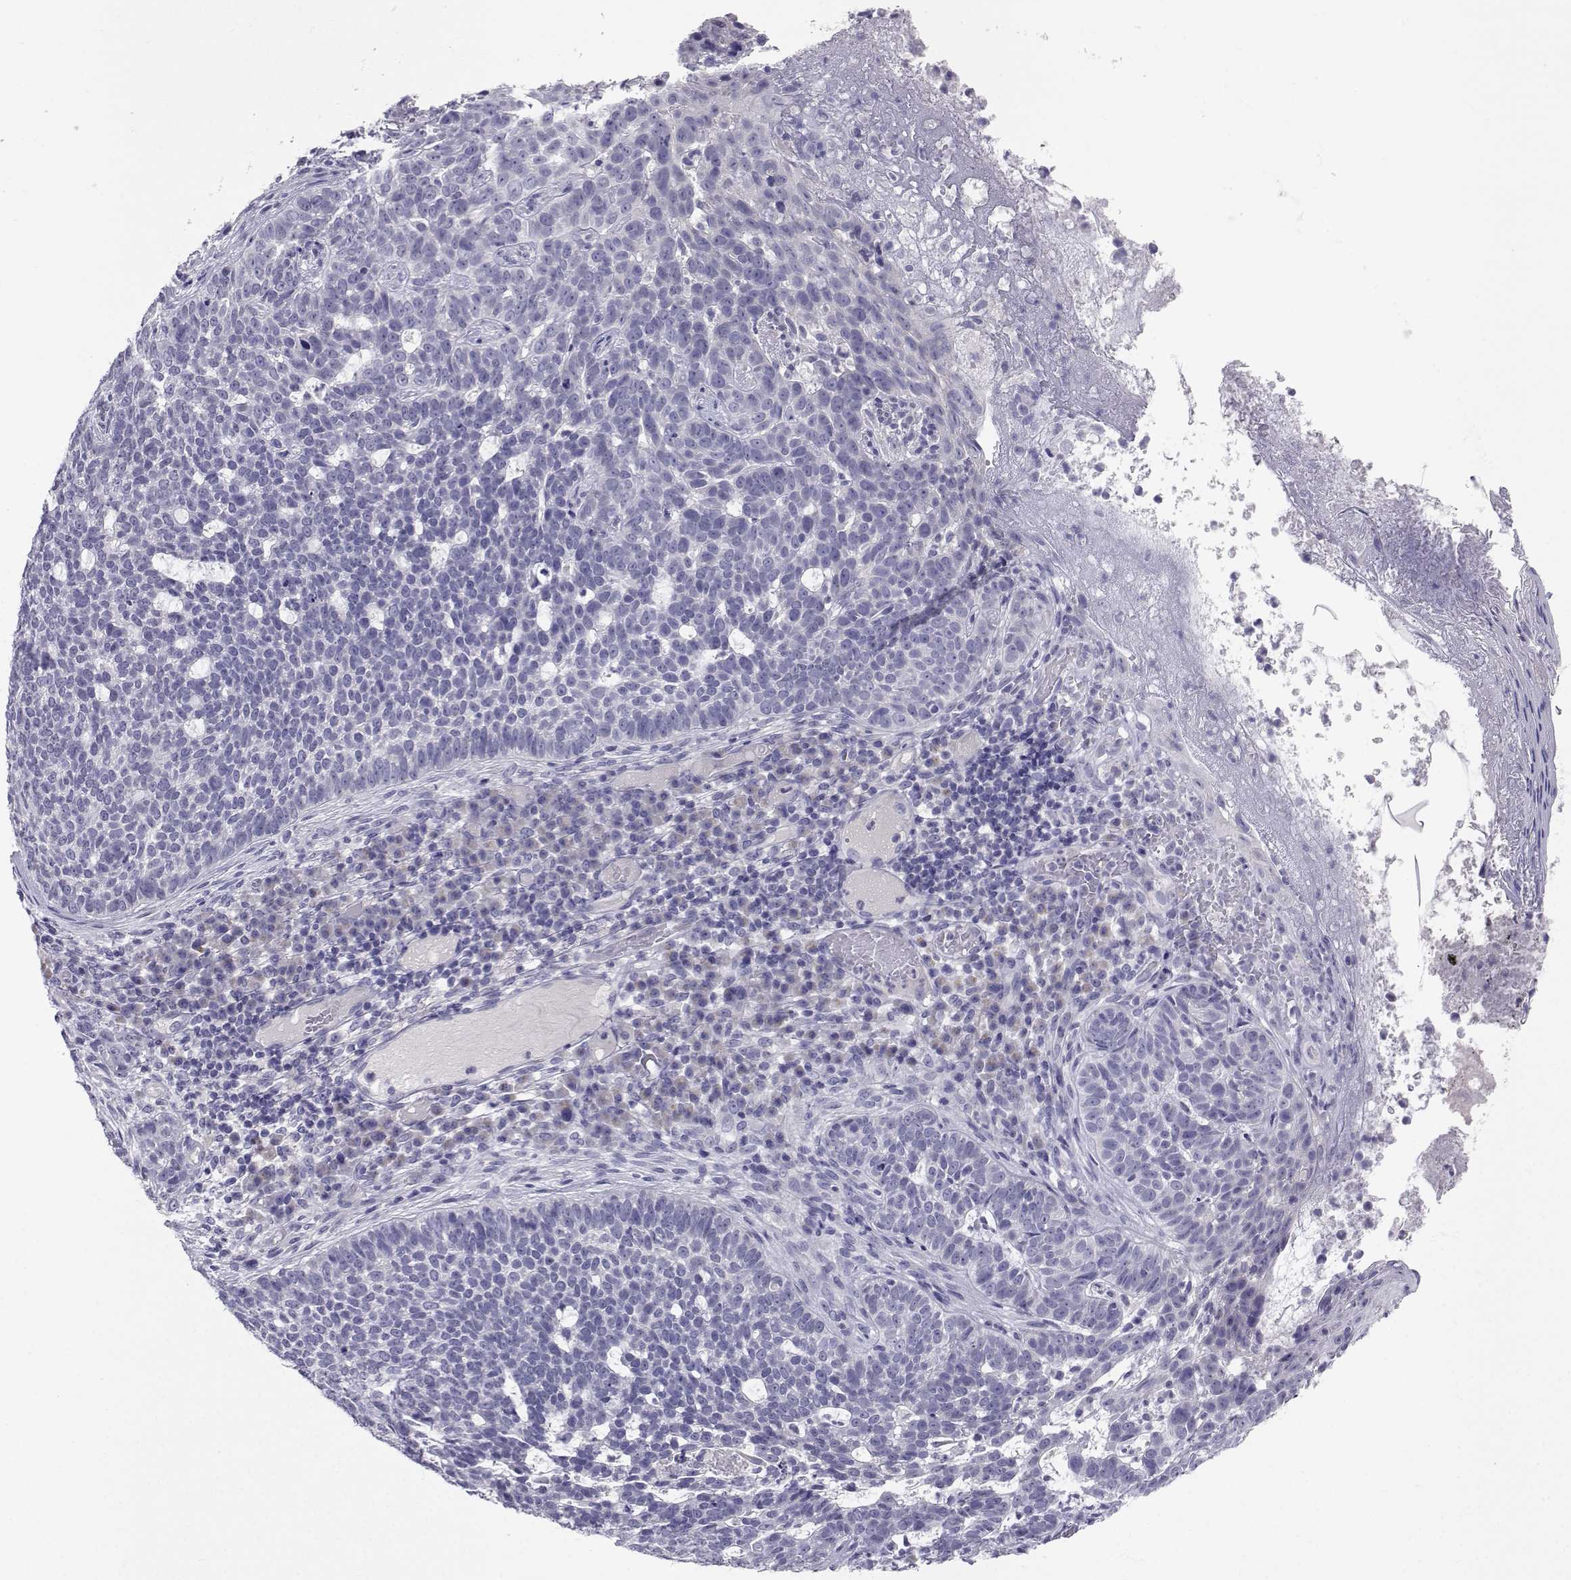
{"staining": {"intensity": "negative", "quantity": "none", "location": "none"}, "tissue": "skin cancer", "cell_type": "Tumor cells", "image_type": "cancer", "snomed": [{"axis": "morphology", "description": "Basal cell carcinoma"}, {"axis": "topography", "description": "Skin"}], "caption": "Immunohistochemical staining of human skin cancer (basal cell carcinoma) displays no significant expression in tumor cells.", "gene": "SLC6A3", "patient": {"sex": "female", "age": 69}}